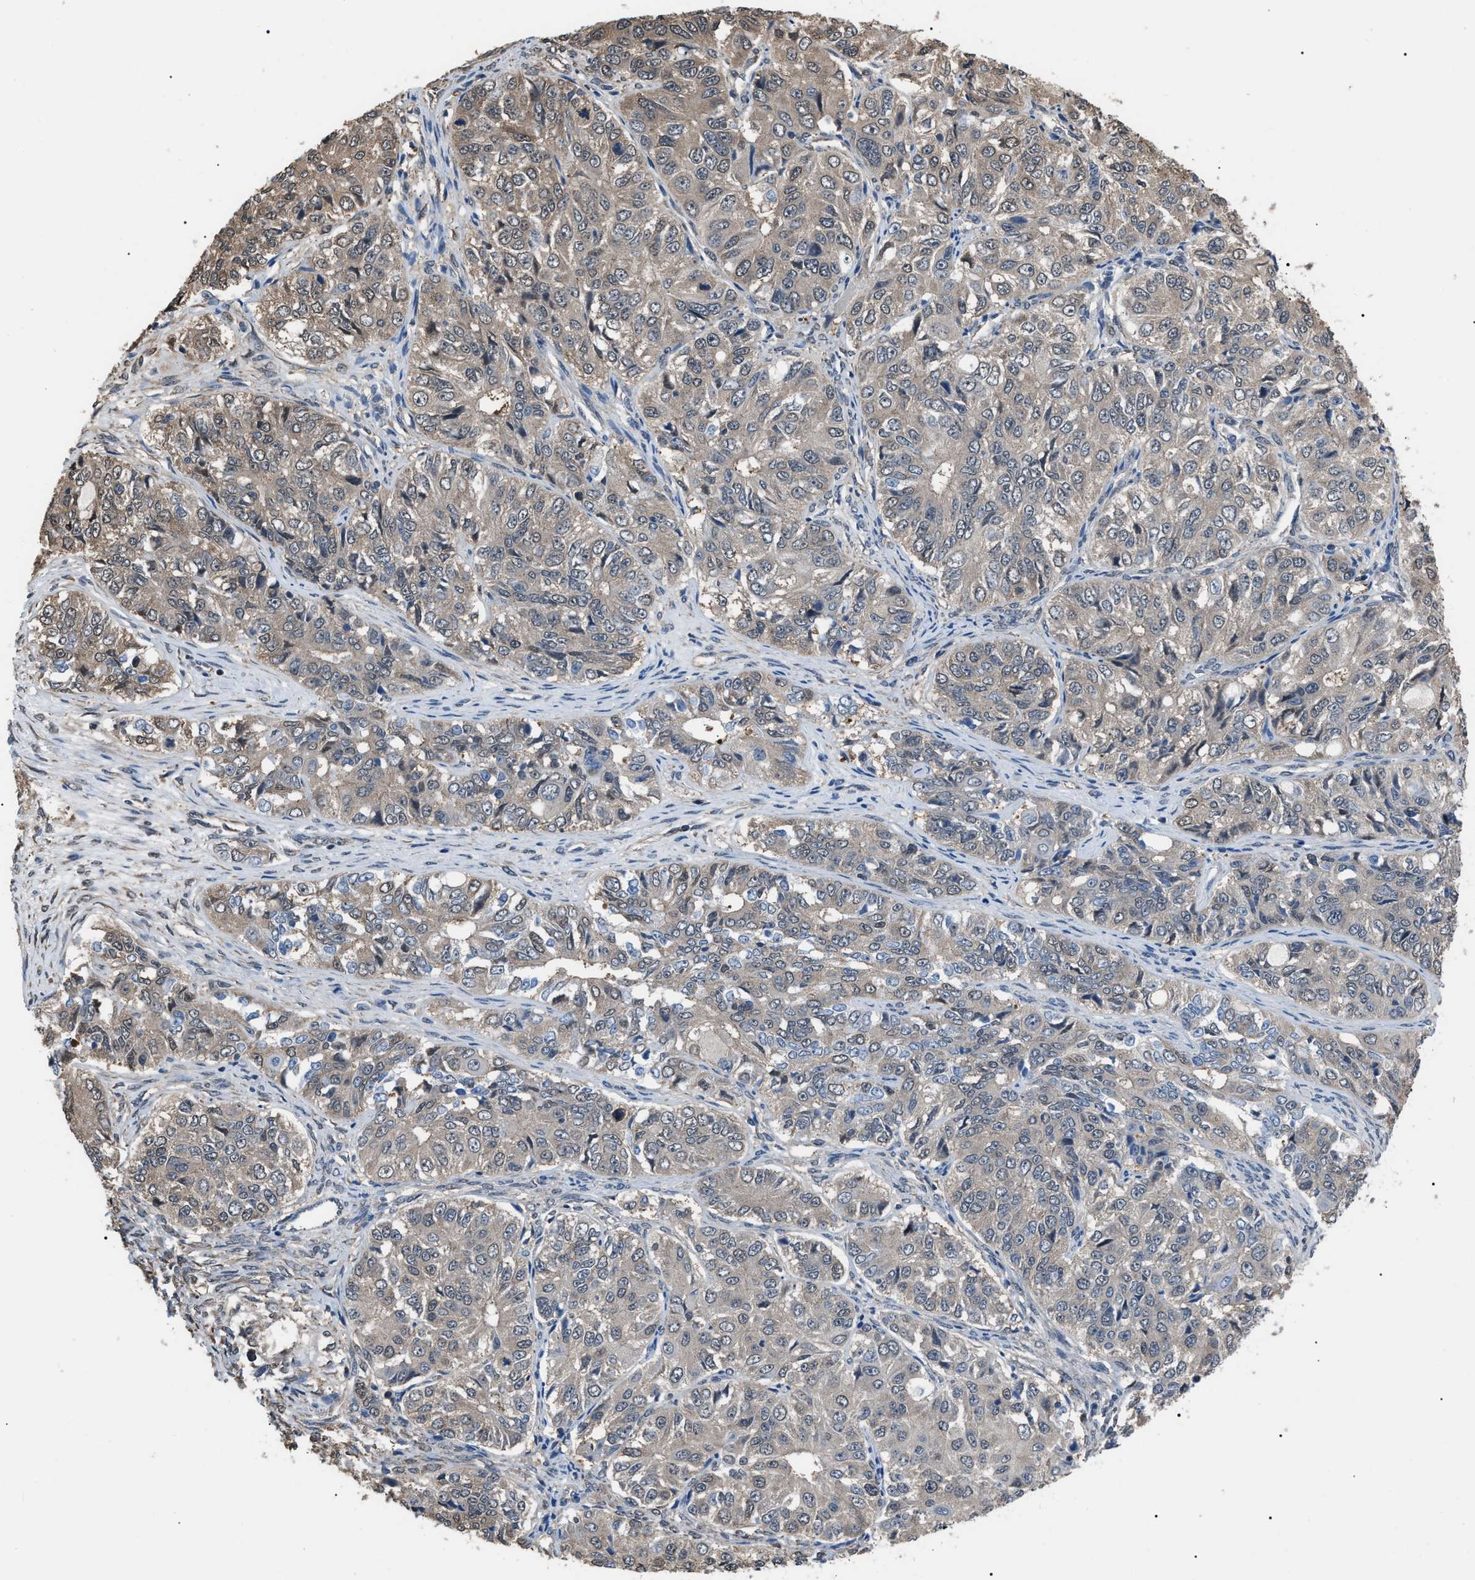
{"staining": {"intensity": "weak", "quantity": "<25%", "location": "cytoplasmic/membranous"}, "tissue": "ovarian cancer", "cell_type": "Tumor cells", "image_type": "cancer", "snomed": [{"axis": "morphology", "description": "Carcinoma, endometroid"}, {"axis": "topography", "description": "Ovary"}], "caption": "This is an IHC photomicrograph of human endometroid carcinoma (ovarian). There is no positivity in tumor cells.", "gene": "PDCD5", "patient": {"sex": "female", "age": 51}}